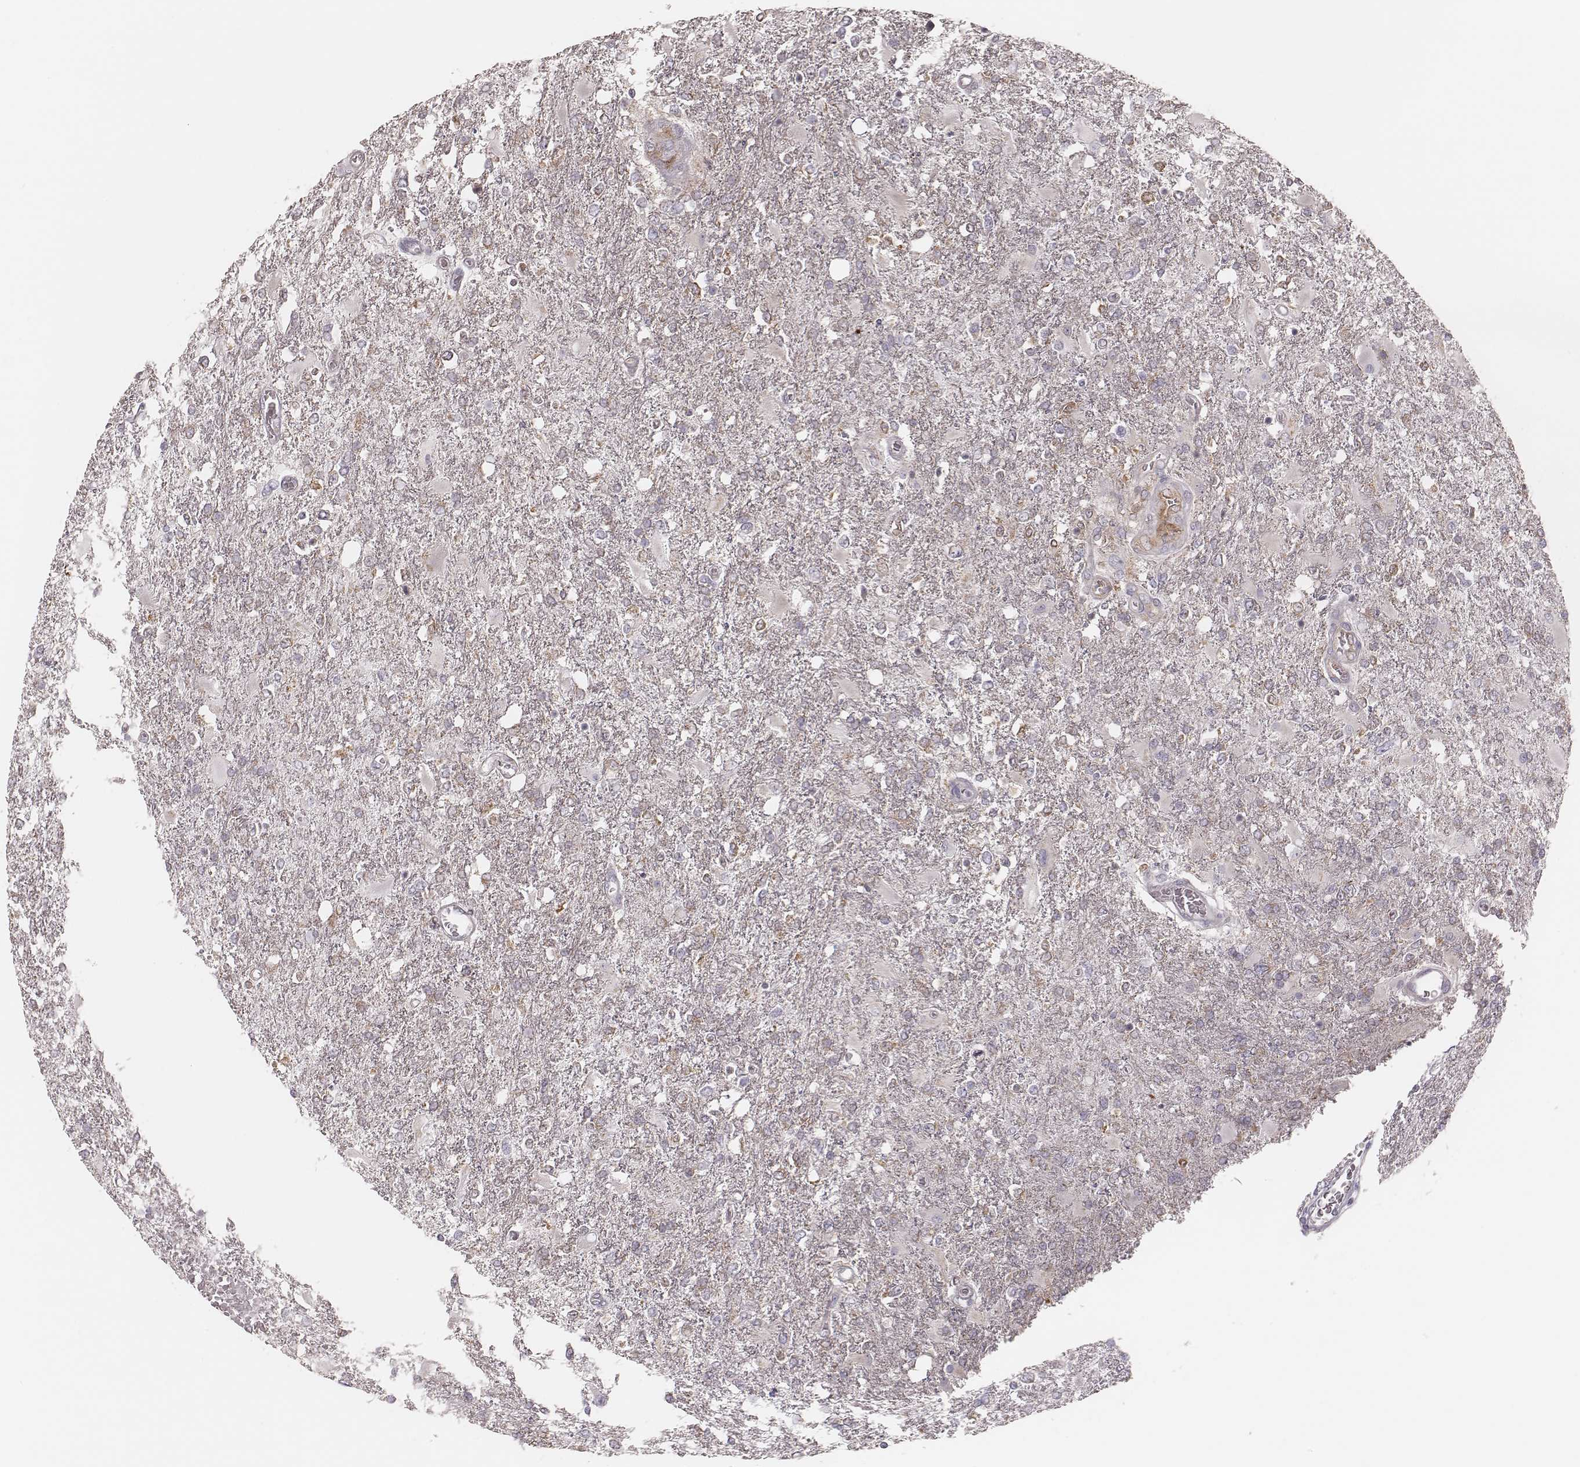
{"staining": {"intensity": "negative", "quantity": "none", "location": "none"}, "tissue": "glioma", "cell_type": "Tumor cells", "image_type": "cancer", "snomed": [{"axis": "morphology", "description": "Glioma, malignant, High grade"}, {"axis": "topography", "description": "Cerebral cortex"}], "caption": "Immunohistochemical staining of malignant glioma (high-grade) displays no significant positivity in tumor cells.", "gene": "KIF5C", "patient": {"sex": "male", "age": 79}}